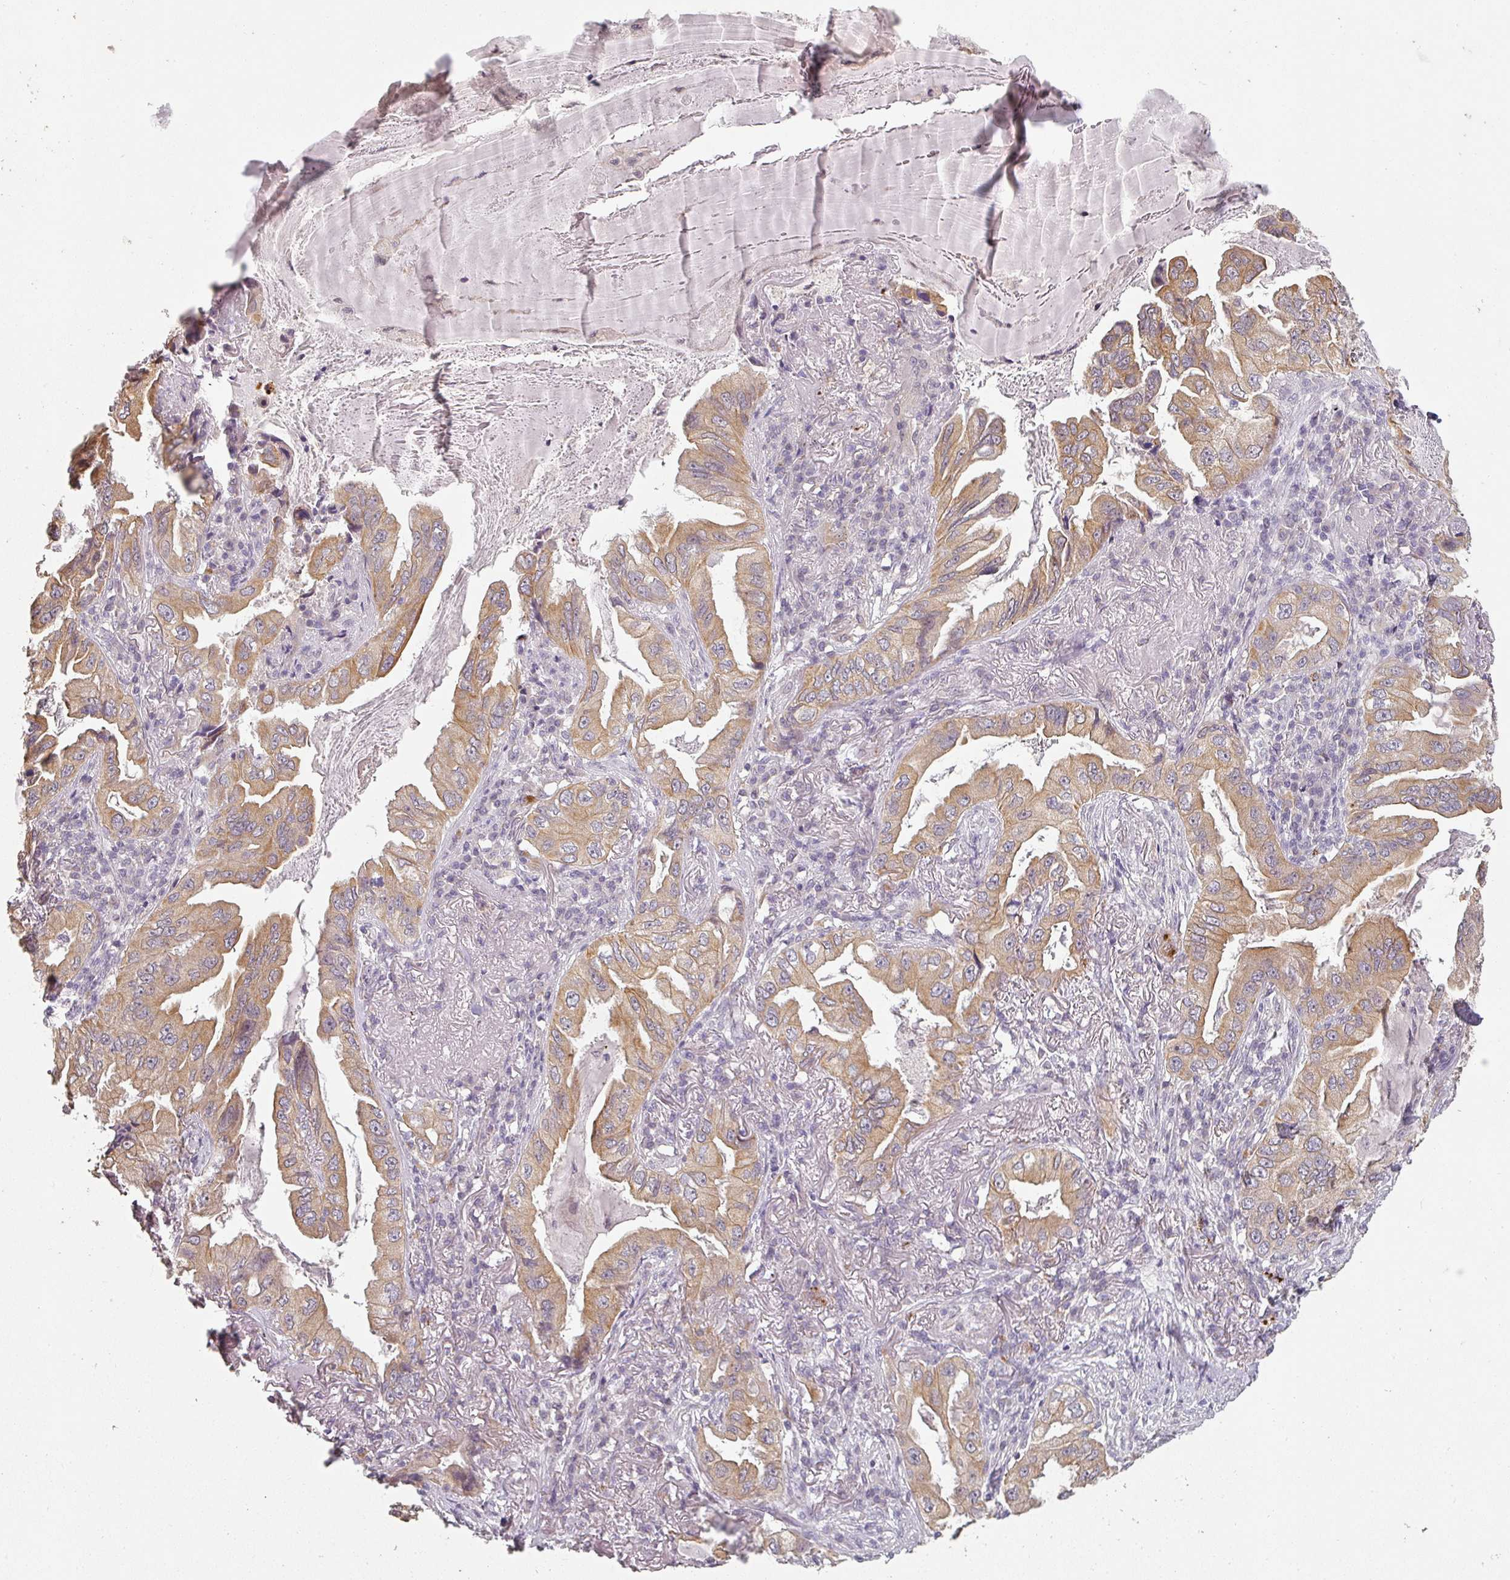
{"staining": {"intensity": "moderate", "quantity": ">75%", "location": "cytoplasmic/membranous"}, "tissue": "lung cancer", "cell_type": "Tumor cells", "image_type": "cancer", "snomed": [{"axis": "morphology", "description": "Adenocarcinoma, NOS"}, {"axis": "topography", "description": "Lung"}], "caption": "A brown stain labels moderate cytoplasmic/membranous positivity of a protein in human adenocarcinoma (lung) tumor cells.", "gene": "LYPLA1", "patient": {"sex": "female", "age": 69}}